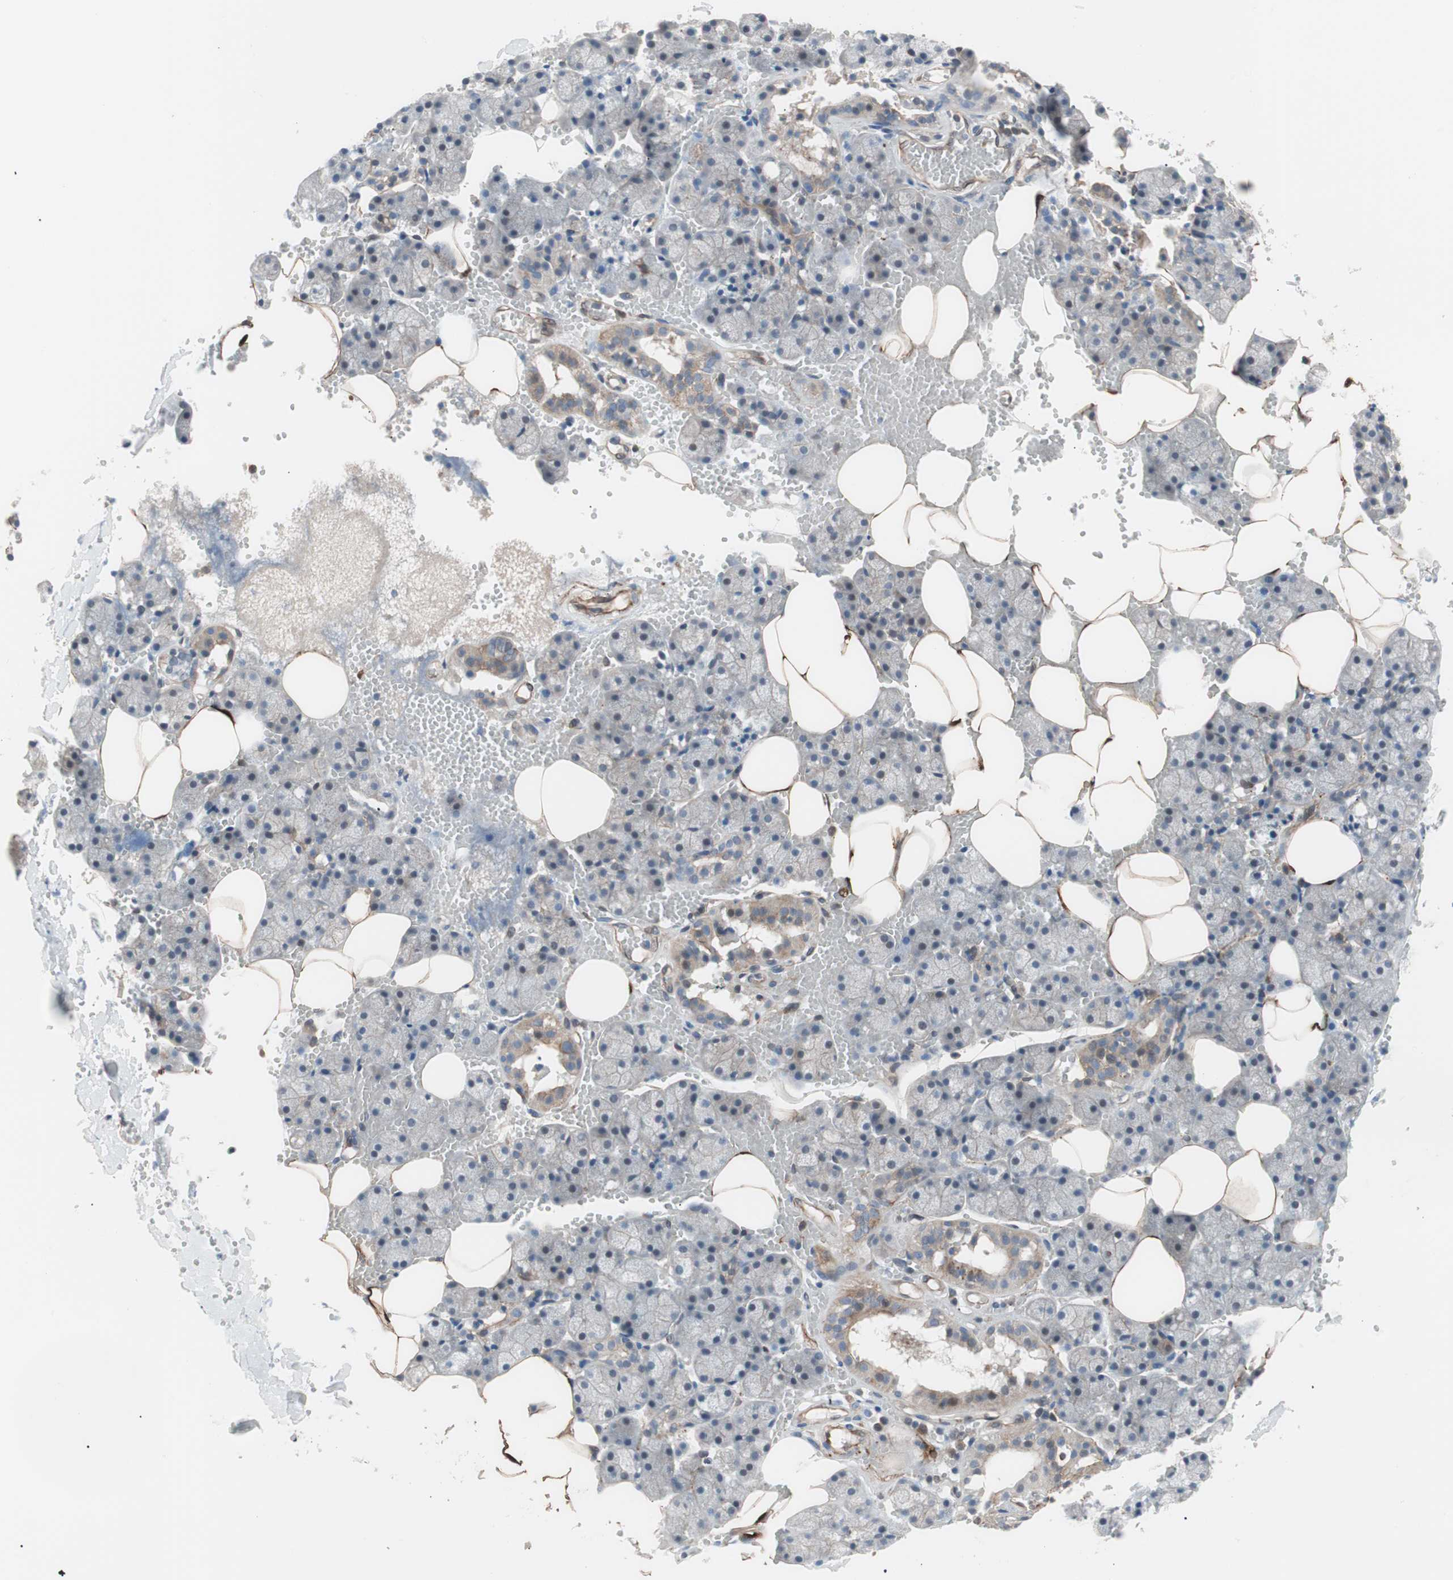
{"staining": {"intensity": "weak", "quantity": "25%-75%", "location": "cytoplasmic/membranous"}, "tissue": "salivary gland", "cell_type": "Glandular cells", "image_type": "normal", "snomed": [{"axis": "morphology", "description": "Normal tissue, NOS"}, {"axis": "topography", "description": "Salivary gland"}], "caption": "Glandular cells demonstrate low levels of weak cytoplasmic/membranous positivity in approximately 25%-75% of cells in normal salivary gland.", "gene": "SMG1", "patient": {"sex": "male", "age": 62}}